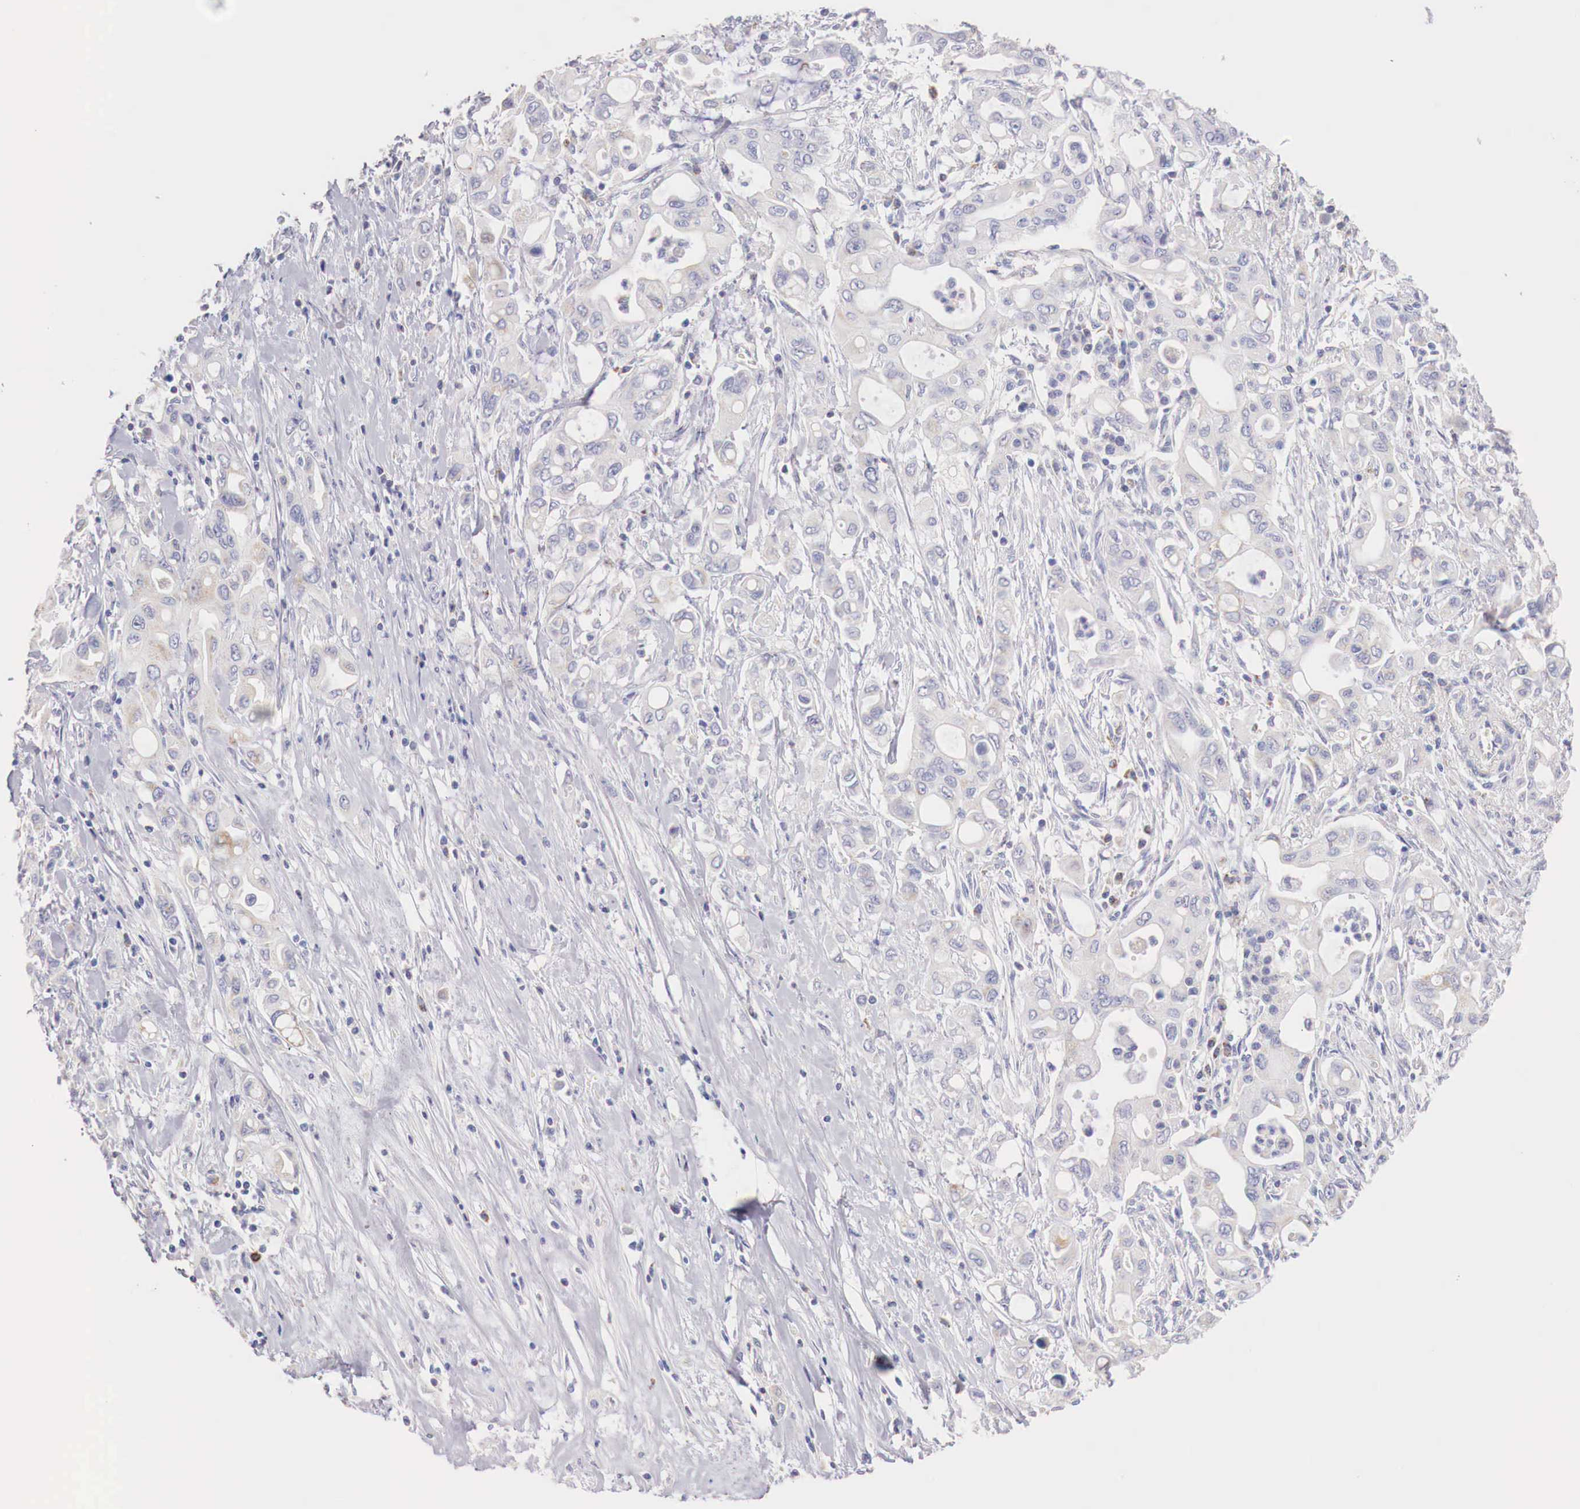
{"staining": {"intensity": "weak", "quantity": "<25%", "location": "cytoplasmic/membranous"}, "tissue": "pancreatic cancer", "cell_type": "Tumor cells", "image_type": "cancer", "snomed": [{"axis": "morphology", "description": "Adenocarcinoma, NOS"}, {"axis": "topography", "description": "Pancreas"}], "caption": "High magnification brightfield microscopy of pancreatic cancer (adenocarcinoma) stained with DAB (3,3'-diaminobenzidine) (brown) and counterstained with hematoxylin (blue): tumor cells show no significant staining. The staining was performed using DAB to visualize the protein expression in brown, while the nuclei were stained in blue with hematoxylin (Magnification: 20x).", "gene": "IDH3G", "patient": {"sex": "female", "age": 57}}